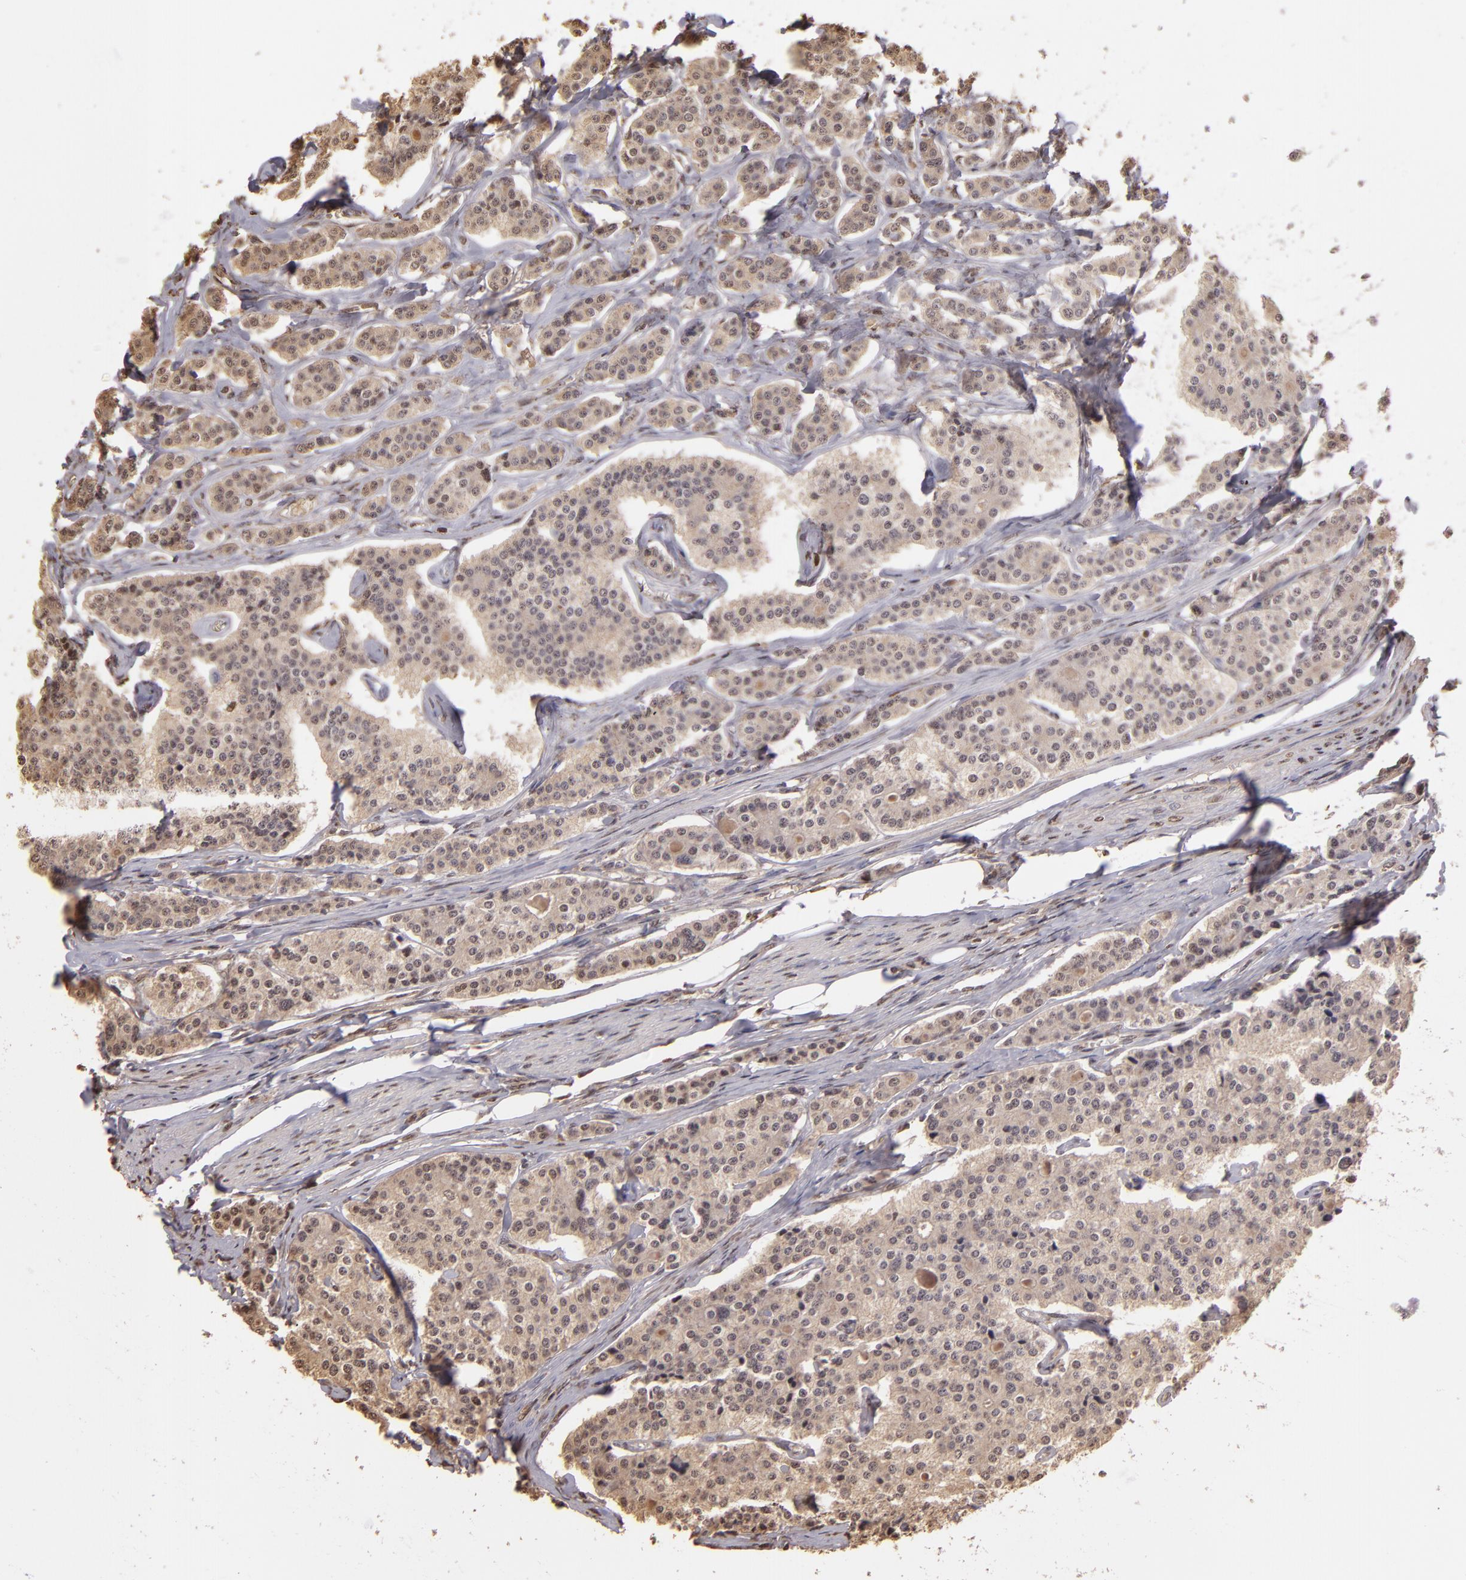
{"staining": {"intensity": "weak", "quantity": ">75%", "location": "cytoplasmic/membranous"}, "tissue": "carcinoid", "cell_type": "Tumor cells", "image_type": "cancer", "snomed": [{"axis": "morphology", "description": "Carcinoid, malignant, NOS"}, {"axis": "topography", "description": "Small intestine"}], "caption": "High-magnification brightfield microscopy of carcinoid stained with DAB (brown) and counterstained with hematoxylin (blue). tumor cells exhibit weak cytoplasmic/membranous staining is present in about>75% of cells.", "gene": "ARPC2", "patient": {"sex": "male", "age": 63}}